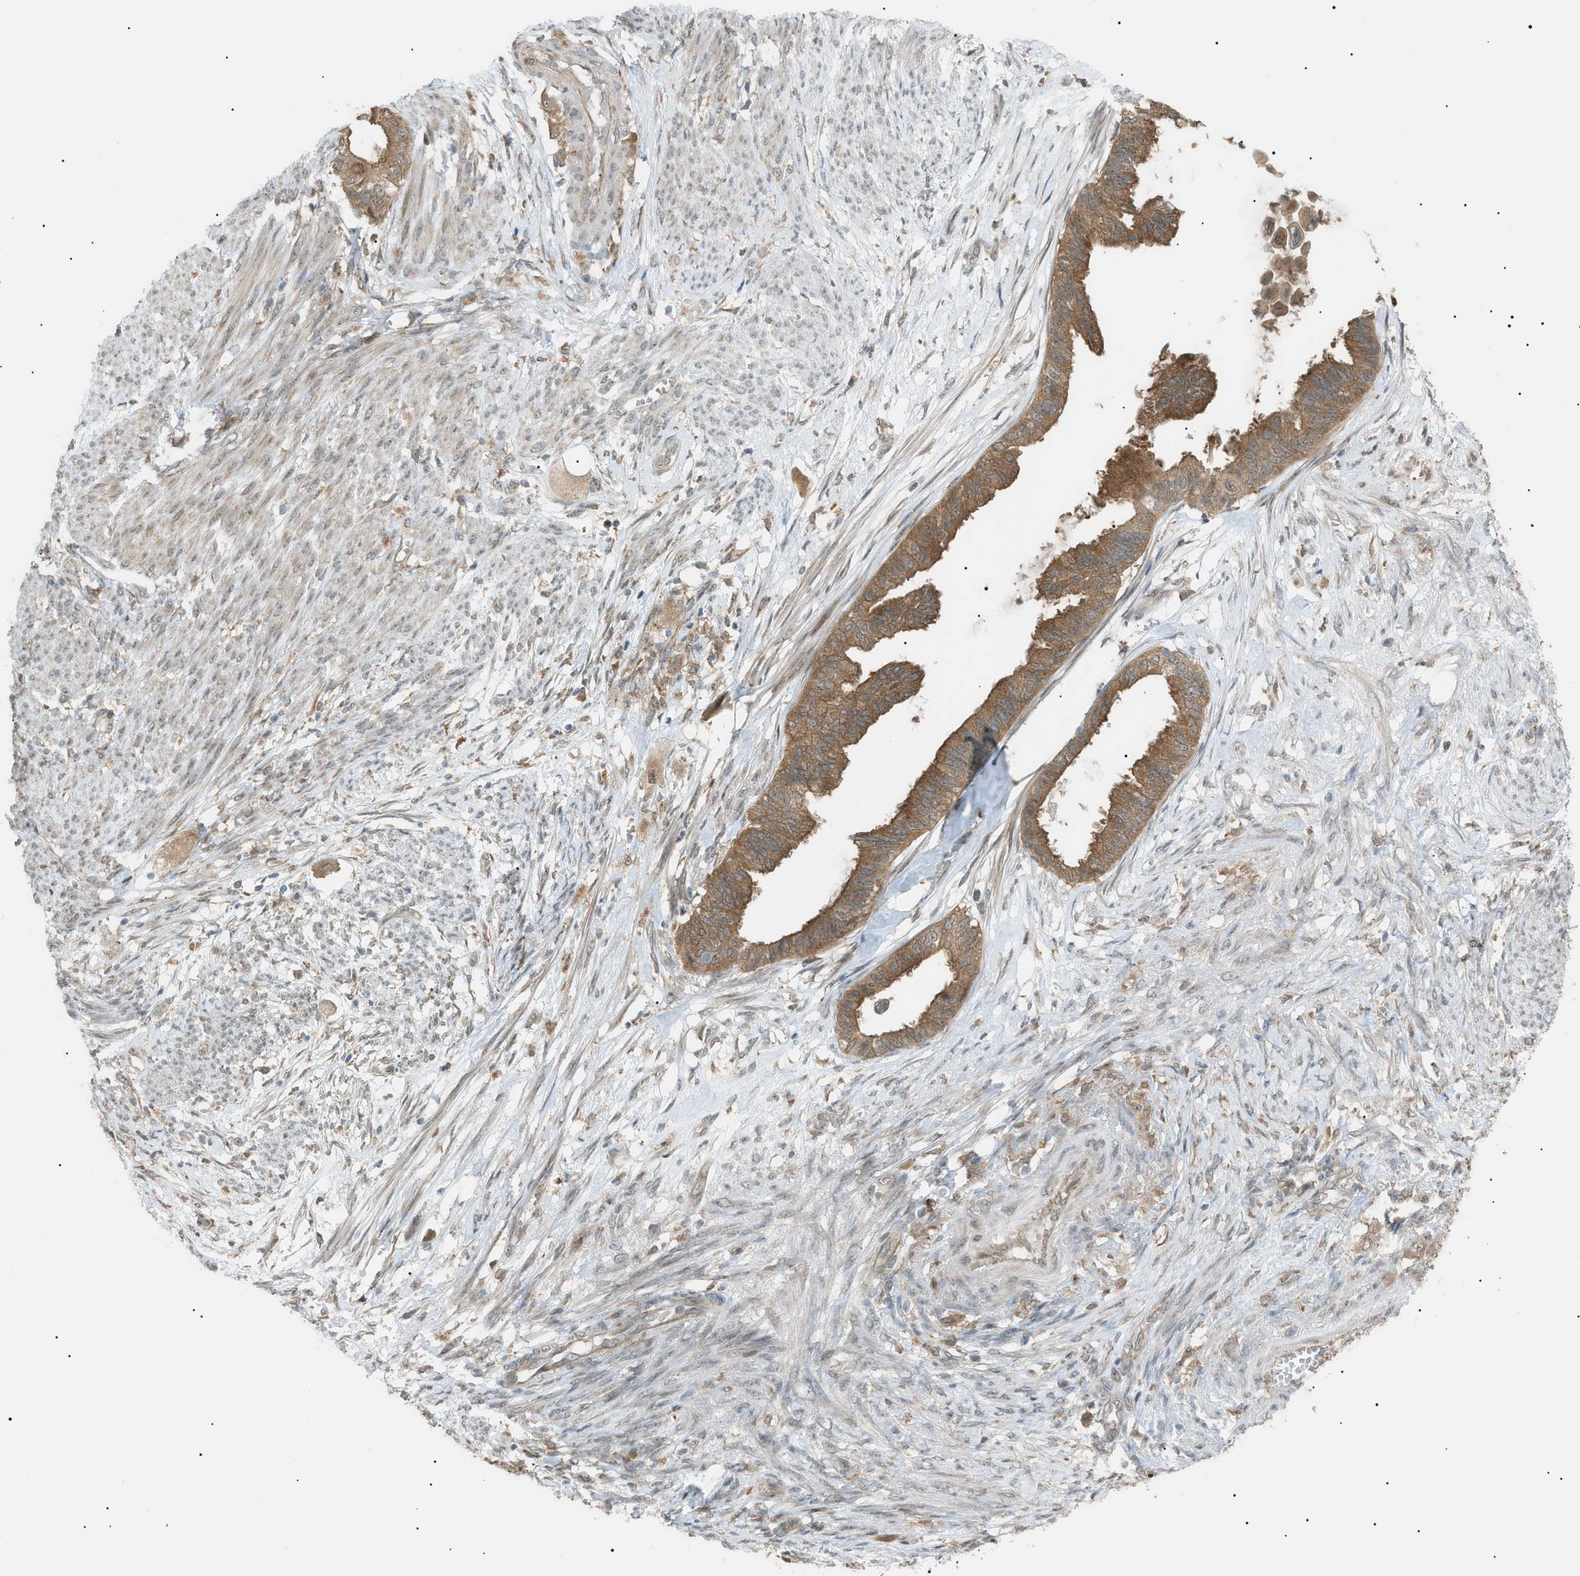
{"staining": {"intensity": "moderate", "quantity": ">75%", "location": "cytoplasmic/membranous"}, "tissue": "cervical cancer", "cell_type": "Tumor cells", "image_type": "cancer", "snomed": [{"axis": "morphology", "description": "Normal tissue, NOS"}, {"axis": "morphology", "description": "Adenocarcinoma, NOS"}, {"axis": "topography", "description": "Cervix"}, {"axis": "topography", "description": "Endometrium"}], "caption": "A brown stain shows moderate cytoplasmic/membranous positivity of a protein in cervical adenocarcinoma tumor cells. (IHC, brightfield microscopy, high magnification).", "gene": "LPIN2", "patient": {"sex": "female", "age": 86}}